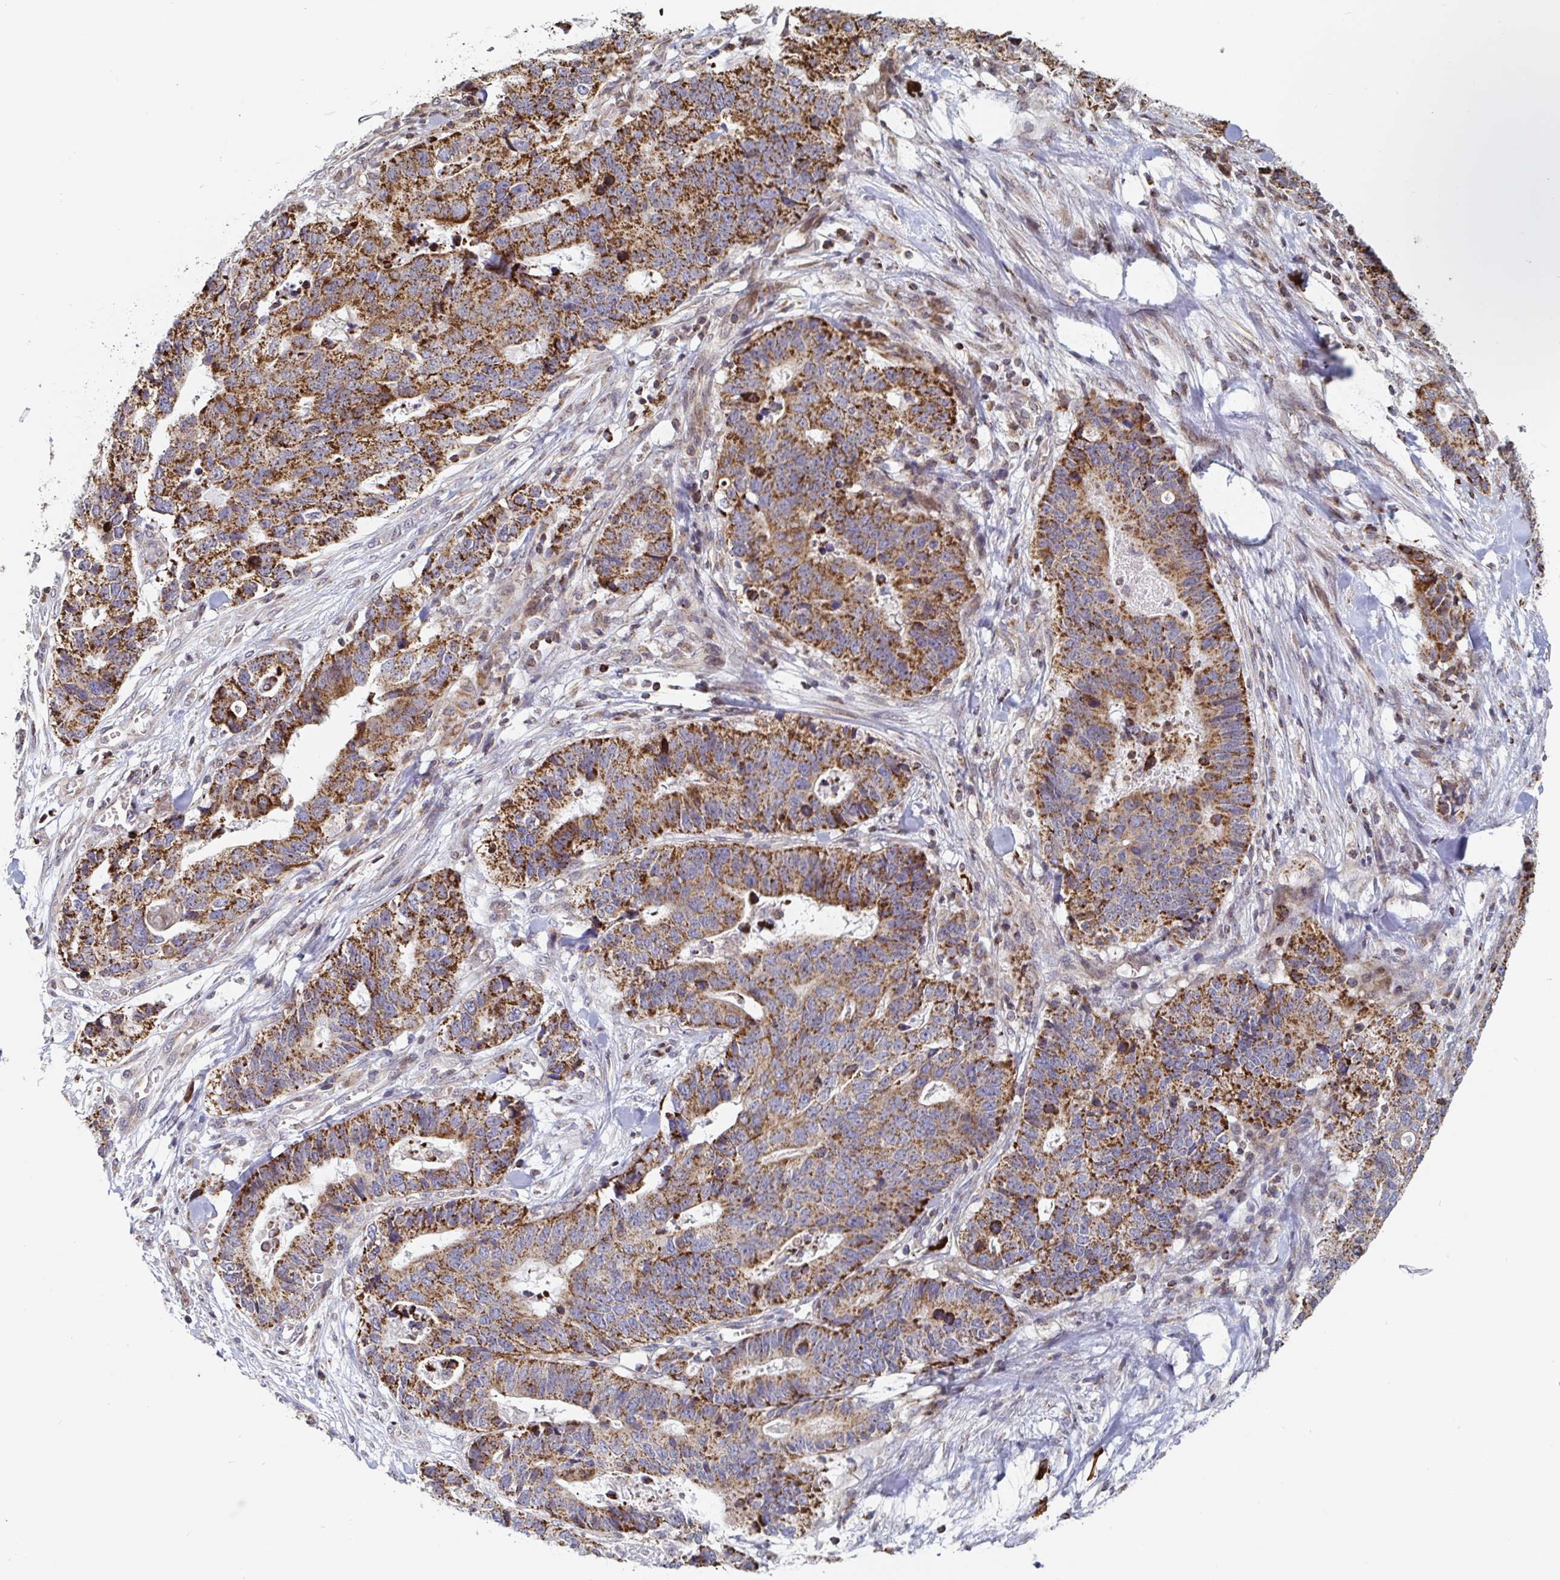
{"staining": {"intensity": "moderate", "quantity": ">75%", "location": "cytoplasmic/membranous"}, "tissue": "stomach cancer", "cell_type": "Tumor cells", "image_type": "cancer", "snomed": [{"axis": "morphology", "description": "Adenocarcinoma, NOS"}, {"axis": "topography", "description": "Stomach, upper"}], "caption": "Human stomach cancer (adenocarcinoma) stained with a brown dye shows moderate cytoplasmic/membranous positive positivity in about >75% of tumor cells.", "gene": "STARD8", "patient": {"sex": "female", "age": 67}}